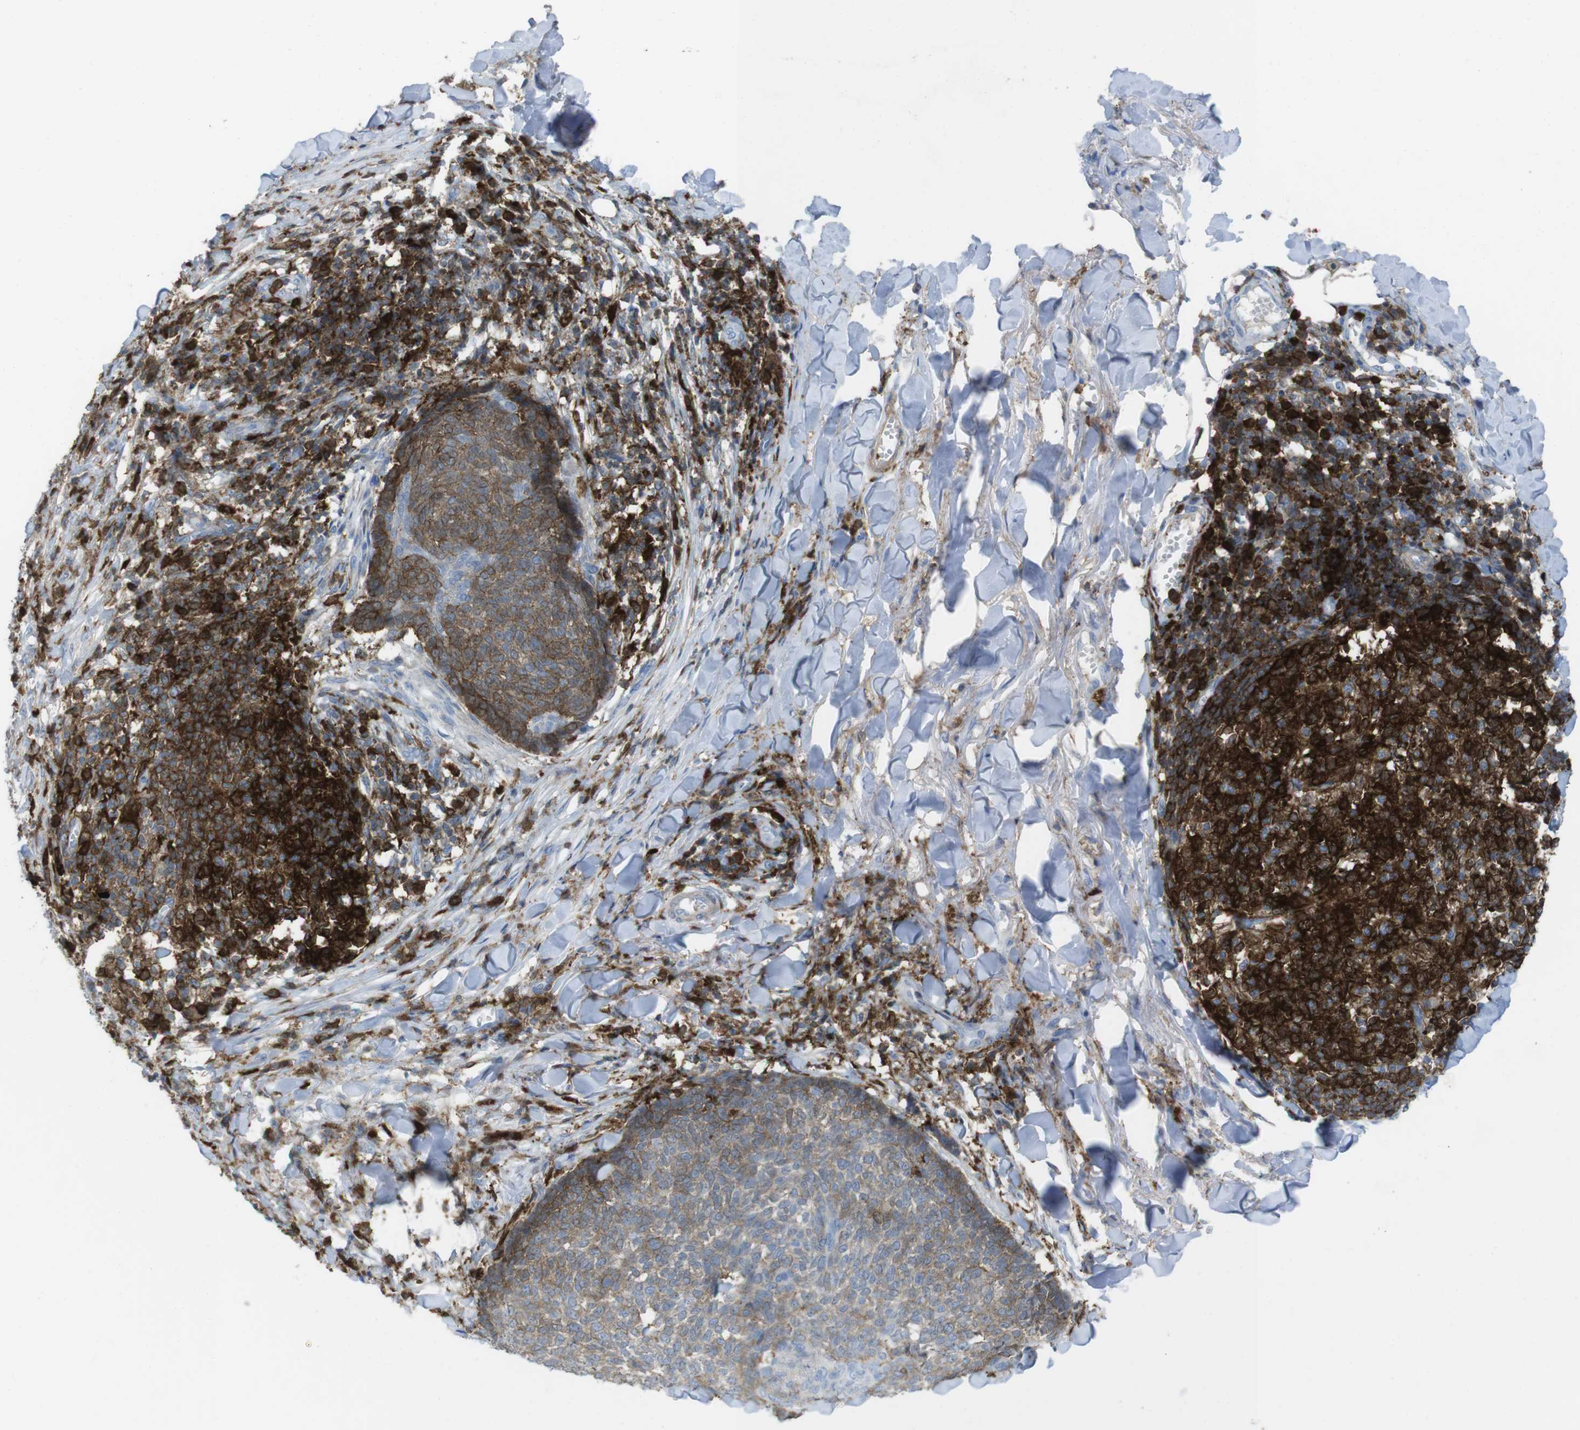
{"staining": {"intensity": "moderate", "quantity": ">75%", "location": "cytoplasmic/membranous"}, "tissue": "skin cancer", "cell_type": "Tumor cells", "image_type": "cancer", "snomed": [{"axis": "morphology", "description": "Basal cell carcinoma"}, {"axis": "topography", "description": "Skin"}], "caption": "Human skin cancer (basal cell carcinoma) stained with a protein marker reveals moderate staining in tumor cells.", "gene": "PRKCD", "patient": {"sex": "male", "age": 84}}